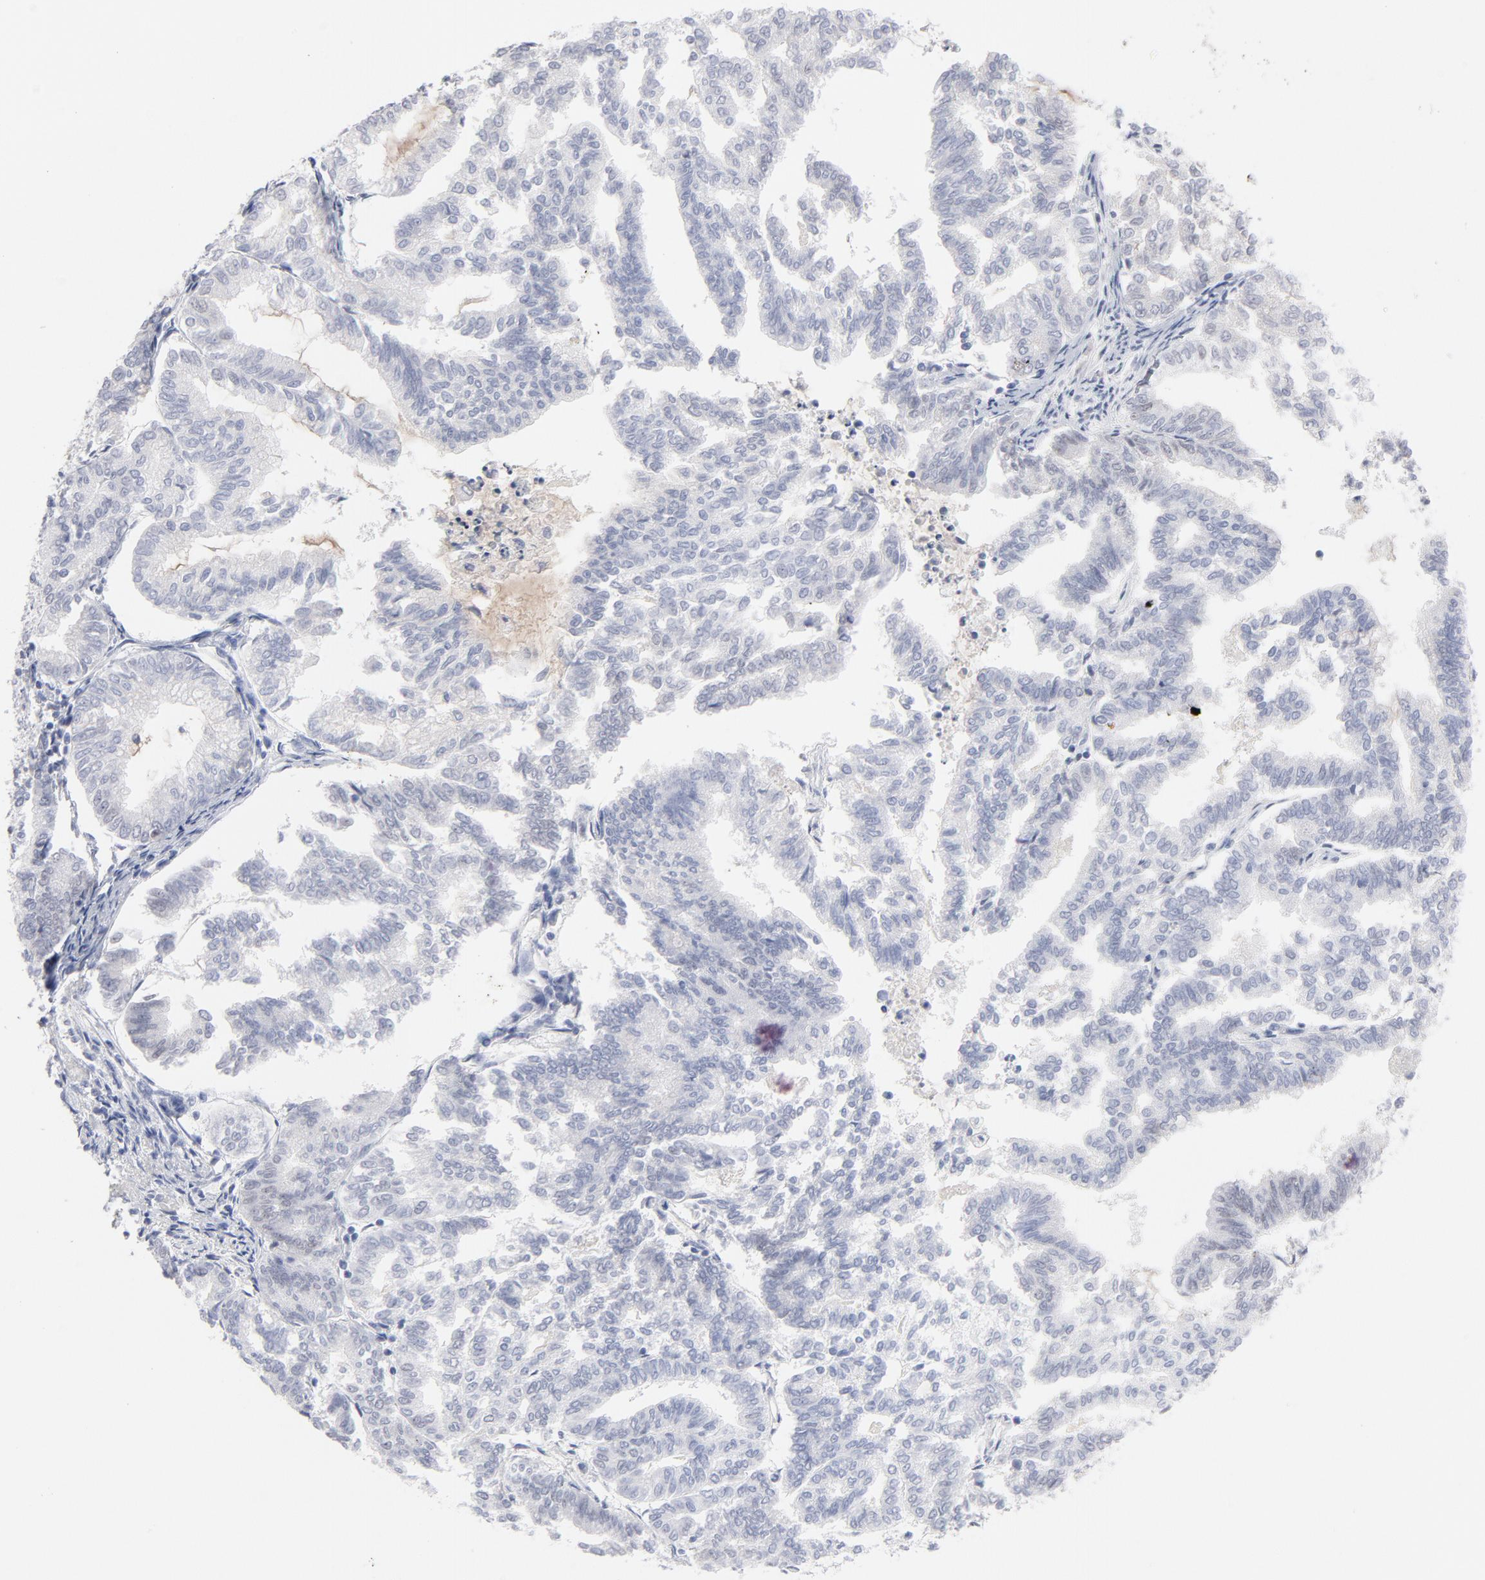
{"staining": {"intensity": "negative", "quantity": "none", "location": "none"}, "tissue": "endometrial cancer", "cell_type": "Tumor cells", "image_type": "cancer", "snomed": [{"axis": "morphology", "description": "Adenocarcinoma, NOS"}, {"axis": "topography", "description": "Endometrium"}], "caption": "Tumor cells are negative for brown protein staining in adenocarcinoma (endometrial).", "gene": "MCM7", "patient": {"sex": "female", "age": 79}}